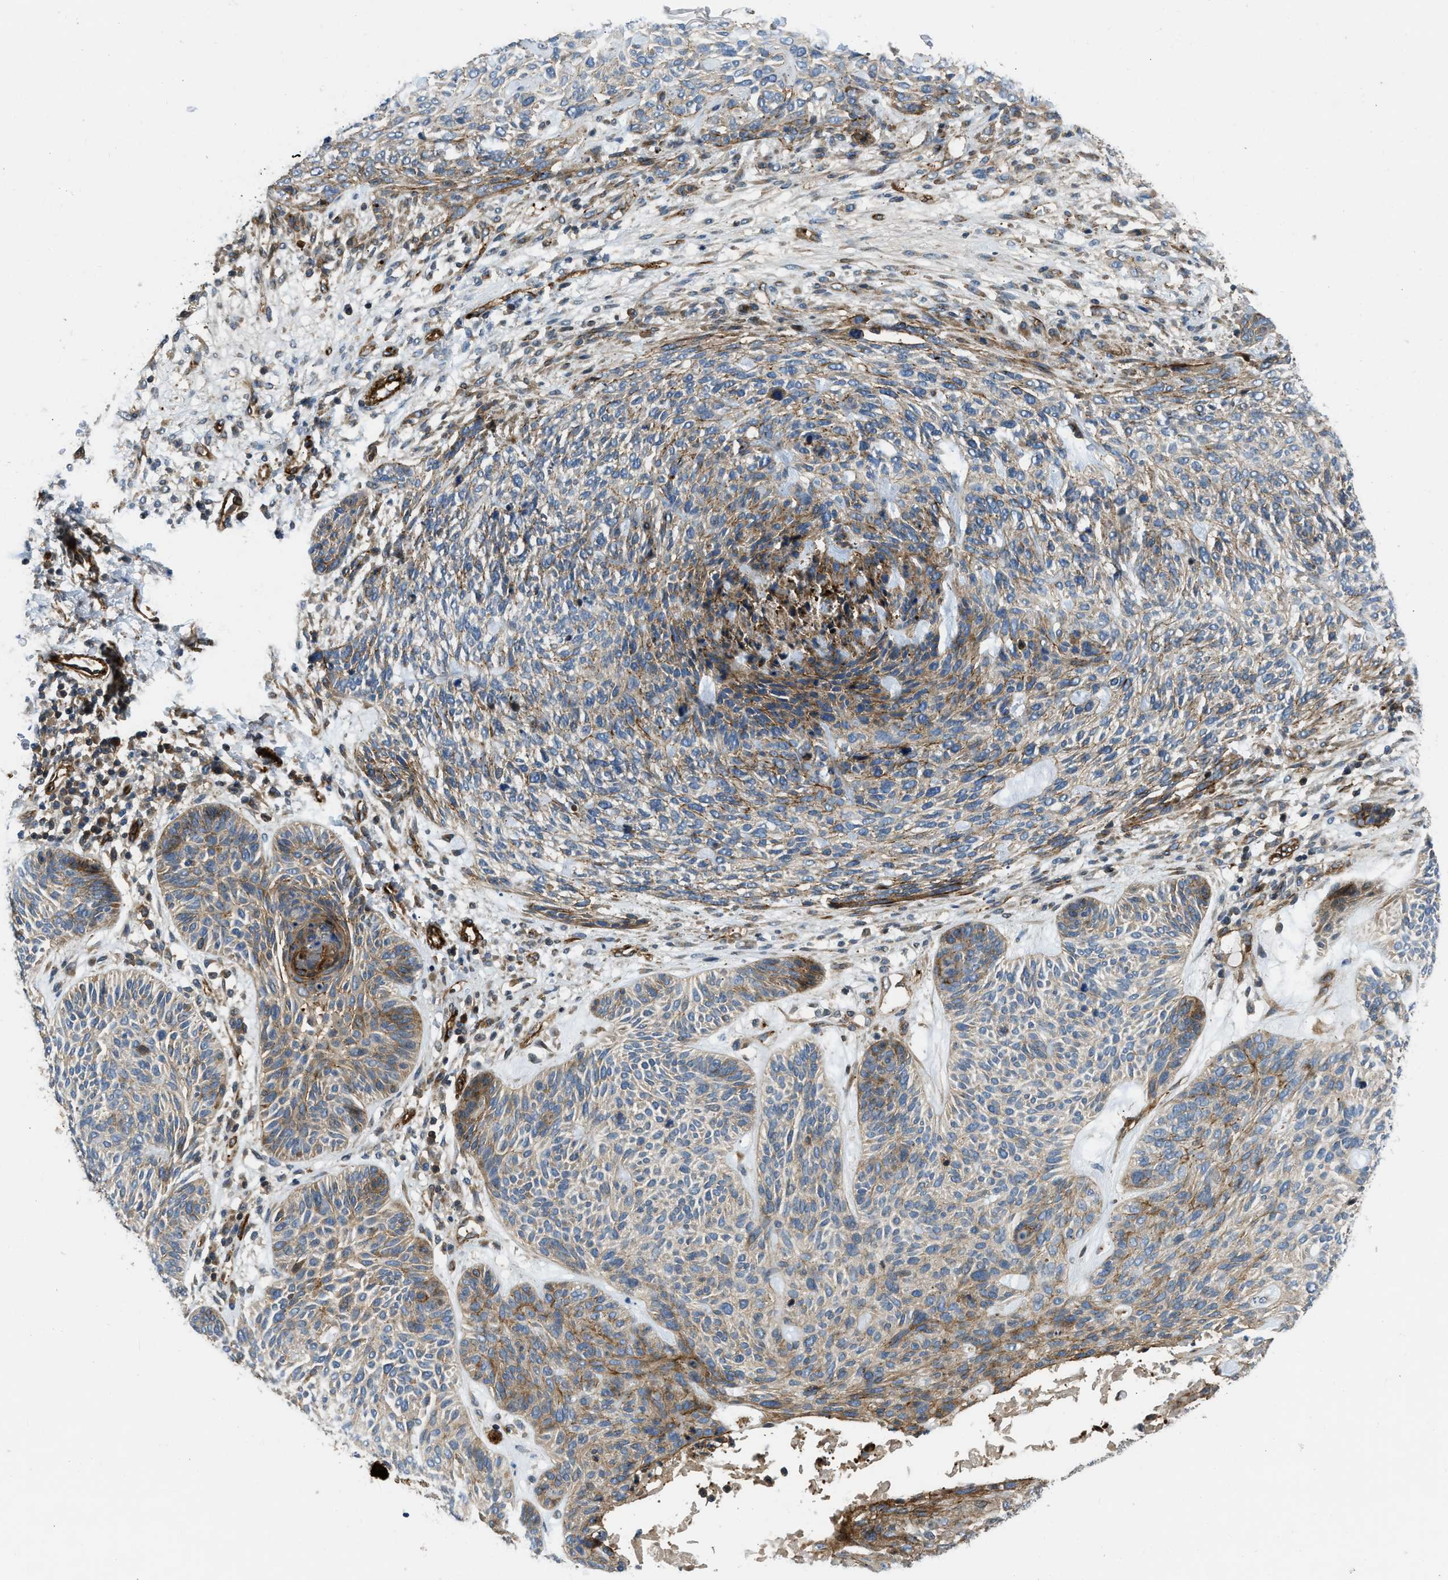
{"staining": {"intensity": "moderate", "quantity": "25%-75%", "location": "cytoplasmic/membranous"}, "tissue": "skin cancer", "cell_type": "Tumor cells", "image_type": "cancer", "snomed": [{"axis": "morphology", "description": "Basal cell carcinoma"}, {"axis": "topography", "description": "Skin"}], "caption": "Human skin basal cell carcinoma stained with a brown dye demonstrates moderate cytoplasmic/membranous positive positivity in about 25%-75% of tumor cells.", "gene": "NYNRIN", "patient": {"sex": "male", "age": 55}}